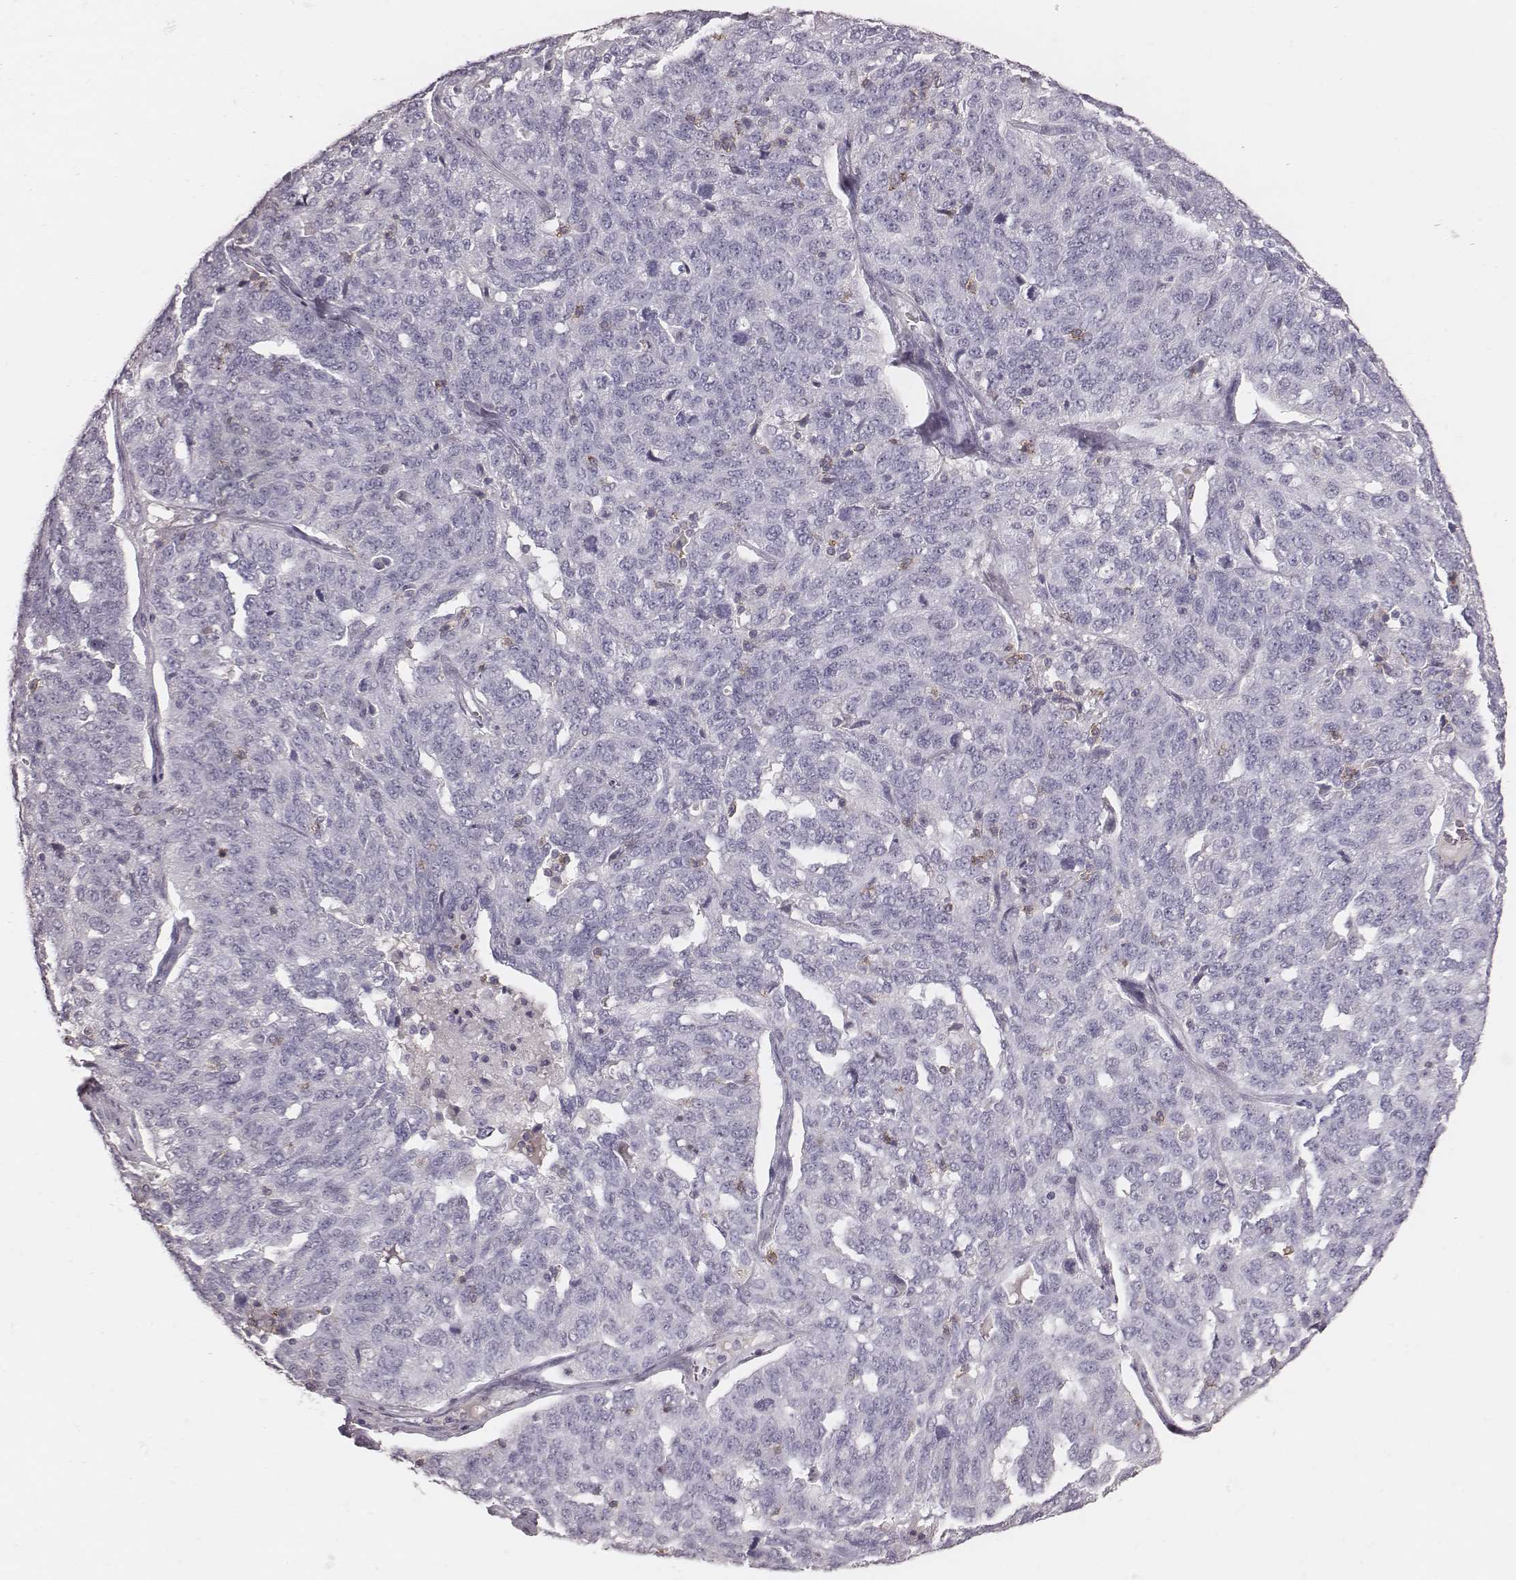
{"staining": {"intensity": "negative", "quantity": "none", "location": "none"}, "tissue": "ovarian cancer", "cell_type": "Tumor cells", "image_type": "cancer", "snomed": [{"axis": "morphology", "description": "Cystadenocarcinoma, serous, NOS"}, {"axis": "topography", "description": "Ovary"}], "caption": "Photomicrograph shows no protein staining in tumor cells of serous cystadenocarcinoma (ovarian) tissue.", "gene": "PDCD1", "patient": {"sex": "female", "age": 71}}